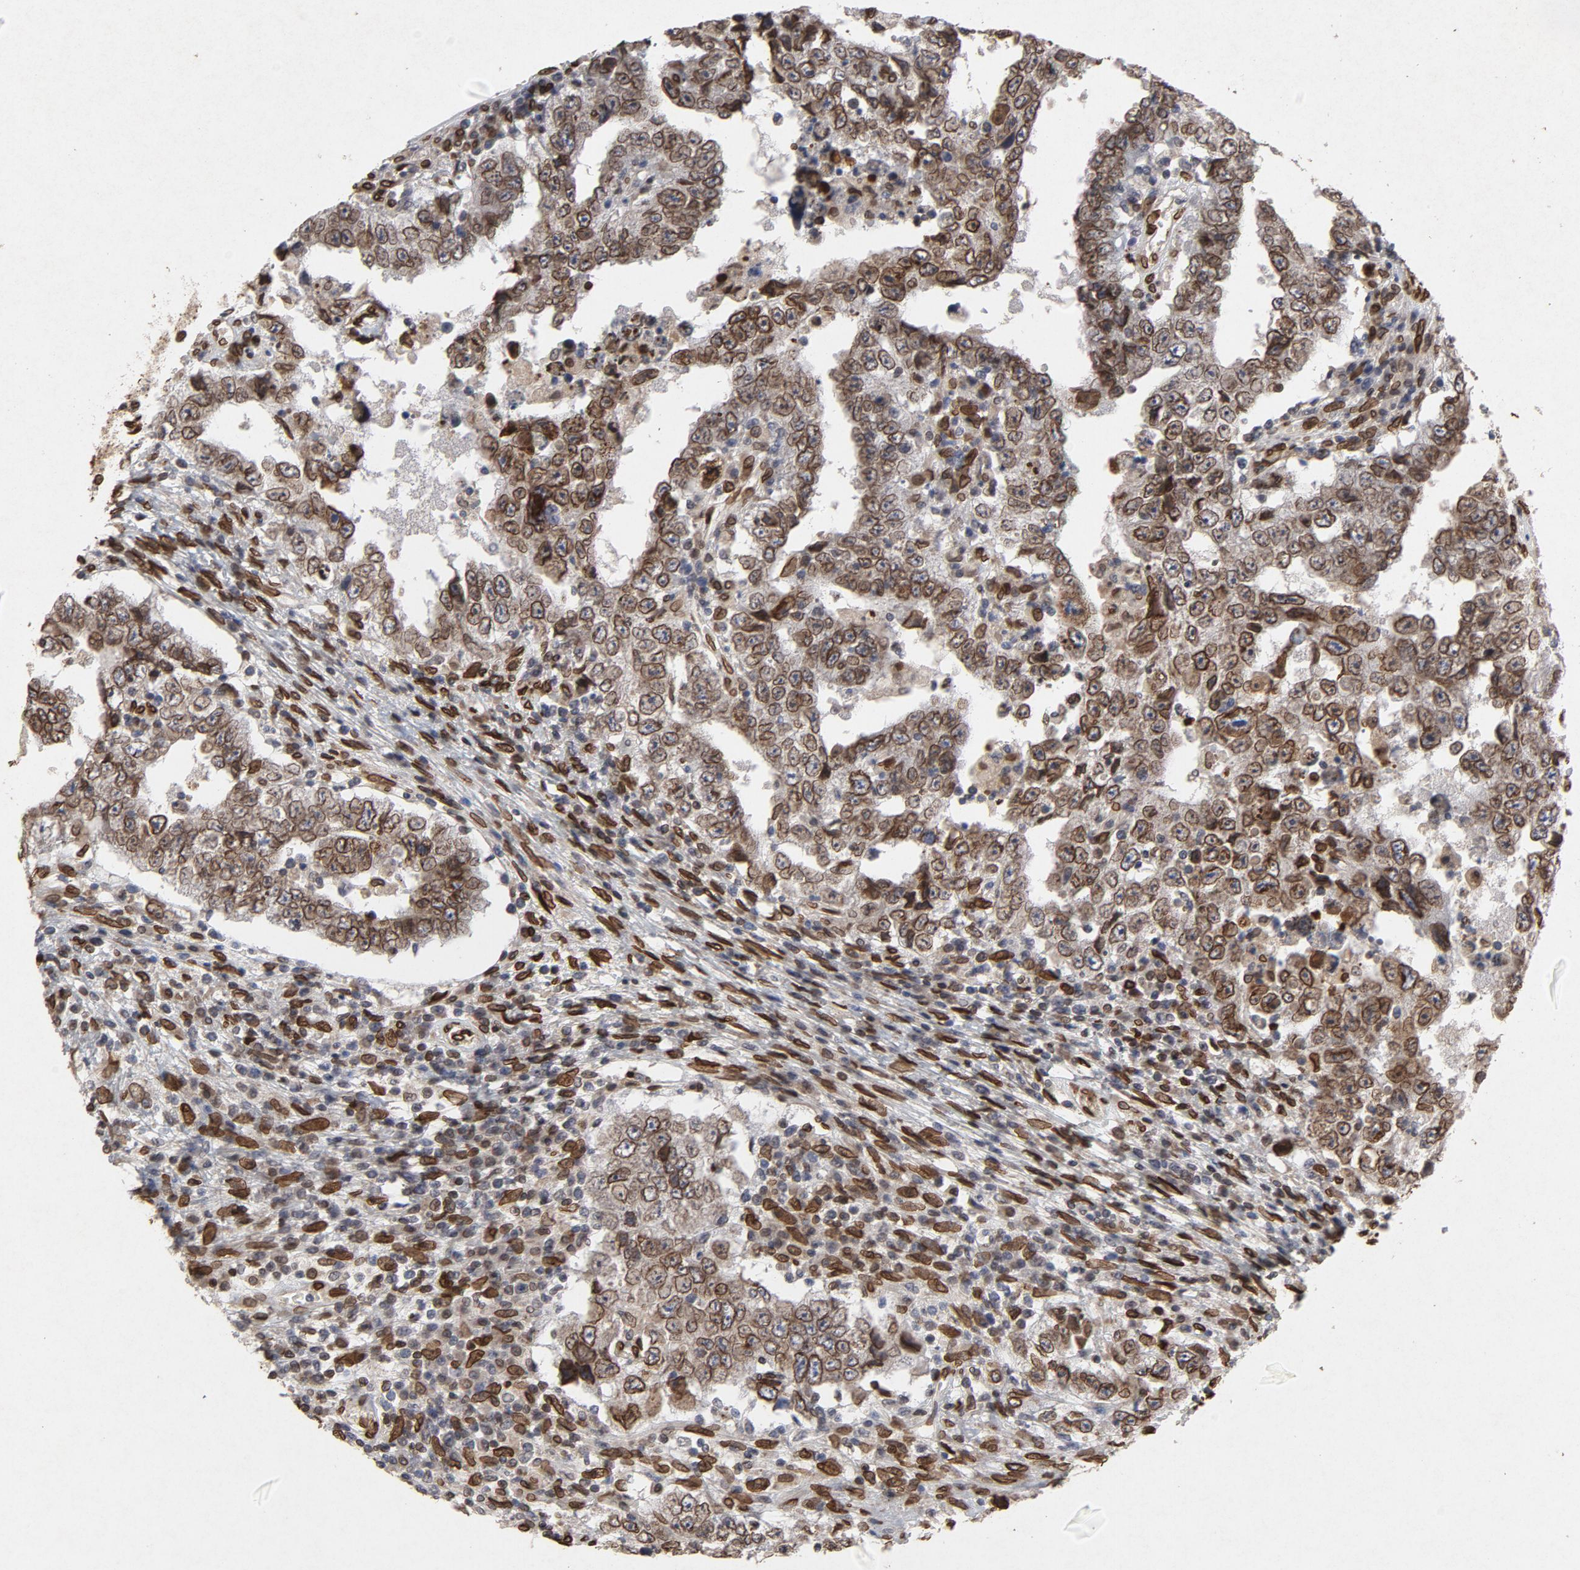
{"staining": {"intensity": "strong", "quantity": ">75%", "location": "cytoplasmic/membranous,nuclear"}, "tissue": "testis cancer", "cell_type": "Tumor cells", "image_type": "cancer", "snomed": [{"axis": "morphology", "description": "Carcinoma, Embryonal, NOS"}, {"axis": "topography", "description": "Testis"}], "caption": "Immunohistochemical staining of testis cancer displays strong cytoplasmic/membranous and nuclear protein staining in approximately >75% of tumor cells.", "gene": "LMNA", "patient": {"sex": "male", "age": 26}}